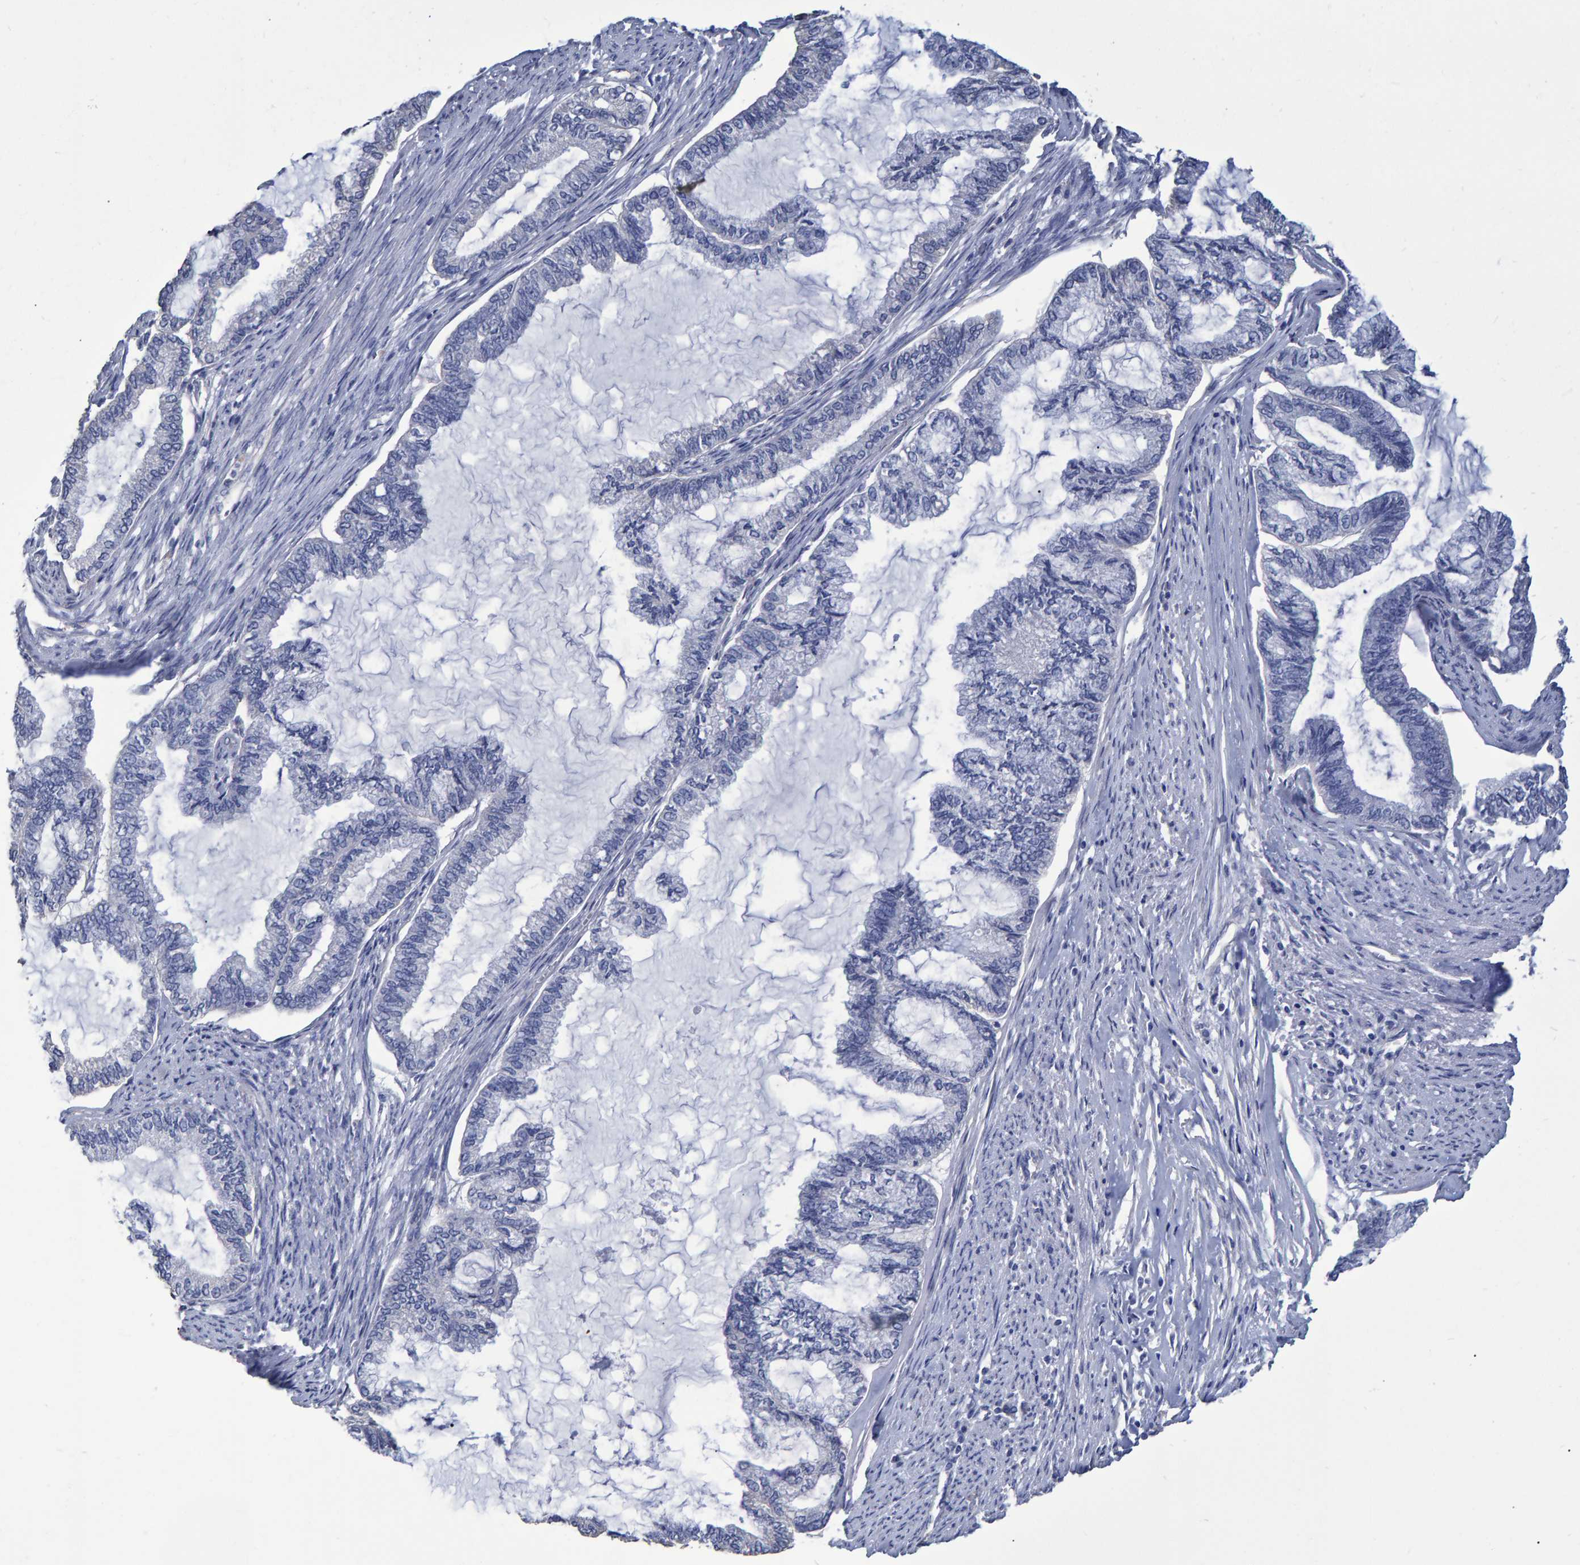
{"staining": {"intensity": "negative", "quantity": "none", "location": "none"}, "tissue": "endometrial cancer", "cell_type": "Tumor cells", "image_type": "cancer", "snomed": [{"axis": "morphology", "description": "Adenocarcinoma, NOS"}, {"axis": "topography", "description": "Endometrium"}], "caption": "The immunohistochemistry photomicrograph has no significant expression in tumor cells of endometrial adenocarcinoma tissue. Nuclei are stained in blue.", "gene": "HEMGN", "patient": {"sex": "female", "age": 86}}